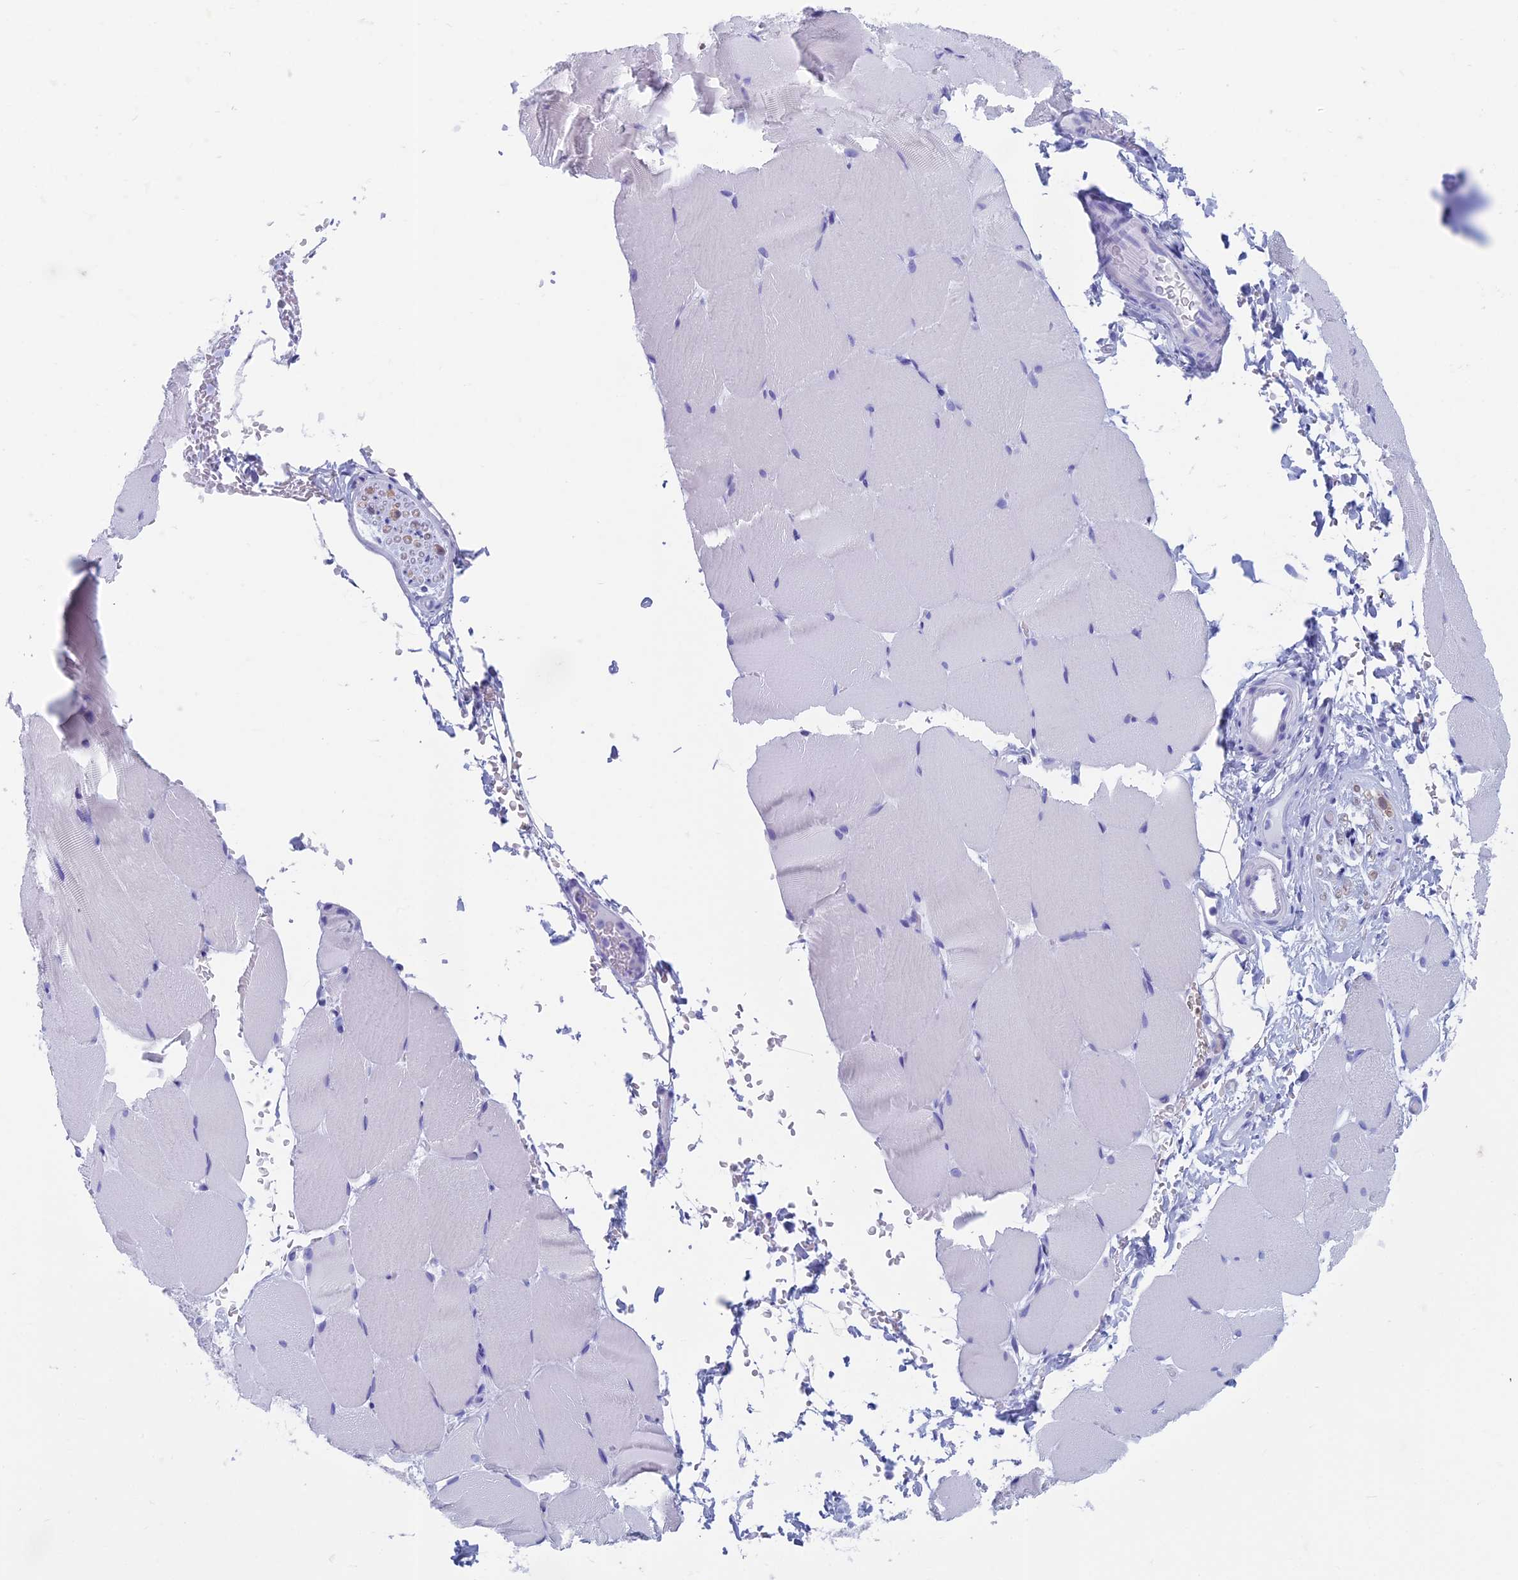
{"staining": {"intensity": "negative", "quantity": "none", "location": "none"}, "tissue": "skeletal muscle", "cell_type": "Myocytes", "image_type": "normal", "snomed": [{"axis": "morphology", "description": "Normal tissue, NOS"}, {"axis": "topography", "description": "Skeletal muscle"}, {"axis": "topography", "description": "Parathyroid gland"}], "caption": "DAB immunohistochemical staining of normal human skeletal muscle displays no significant expression in myocytes.", "gene": "CAPS", "patient": {"sex": "female", "age": 37}}